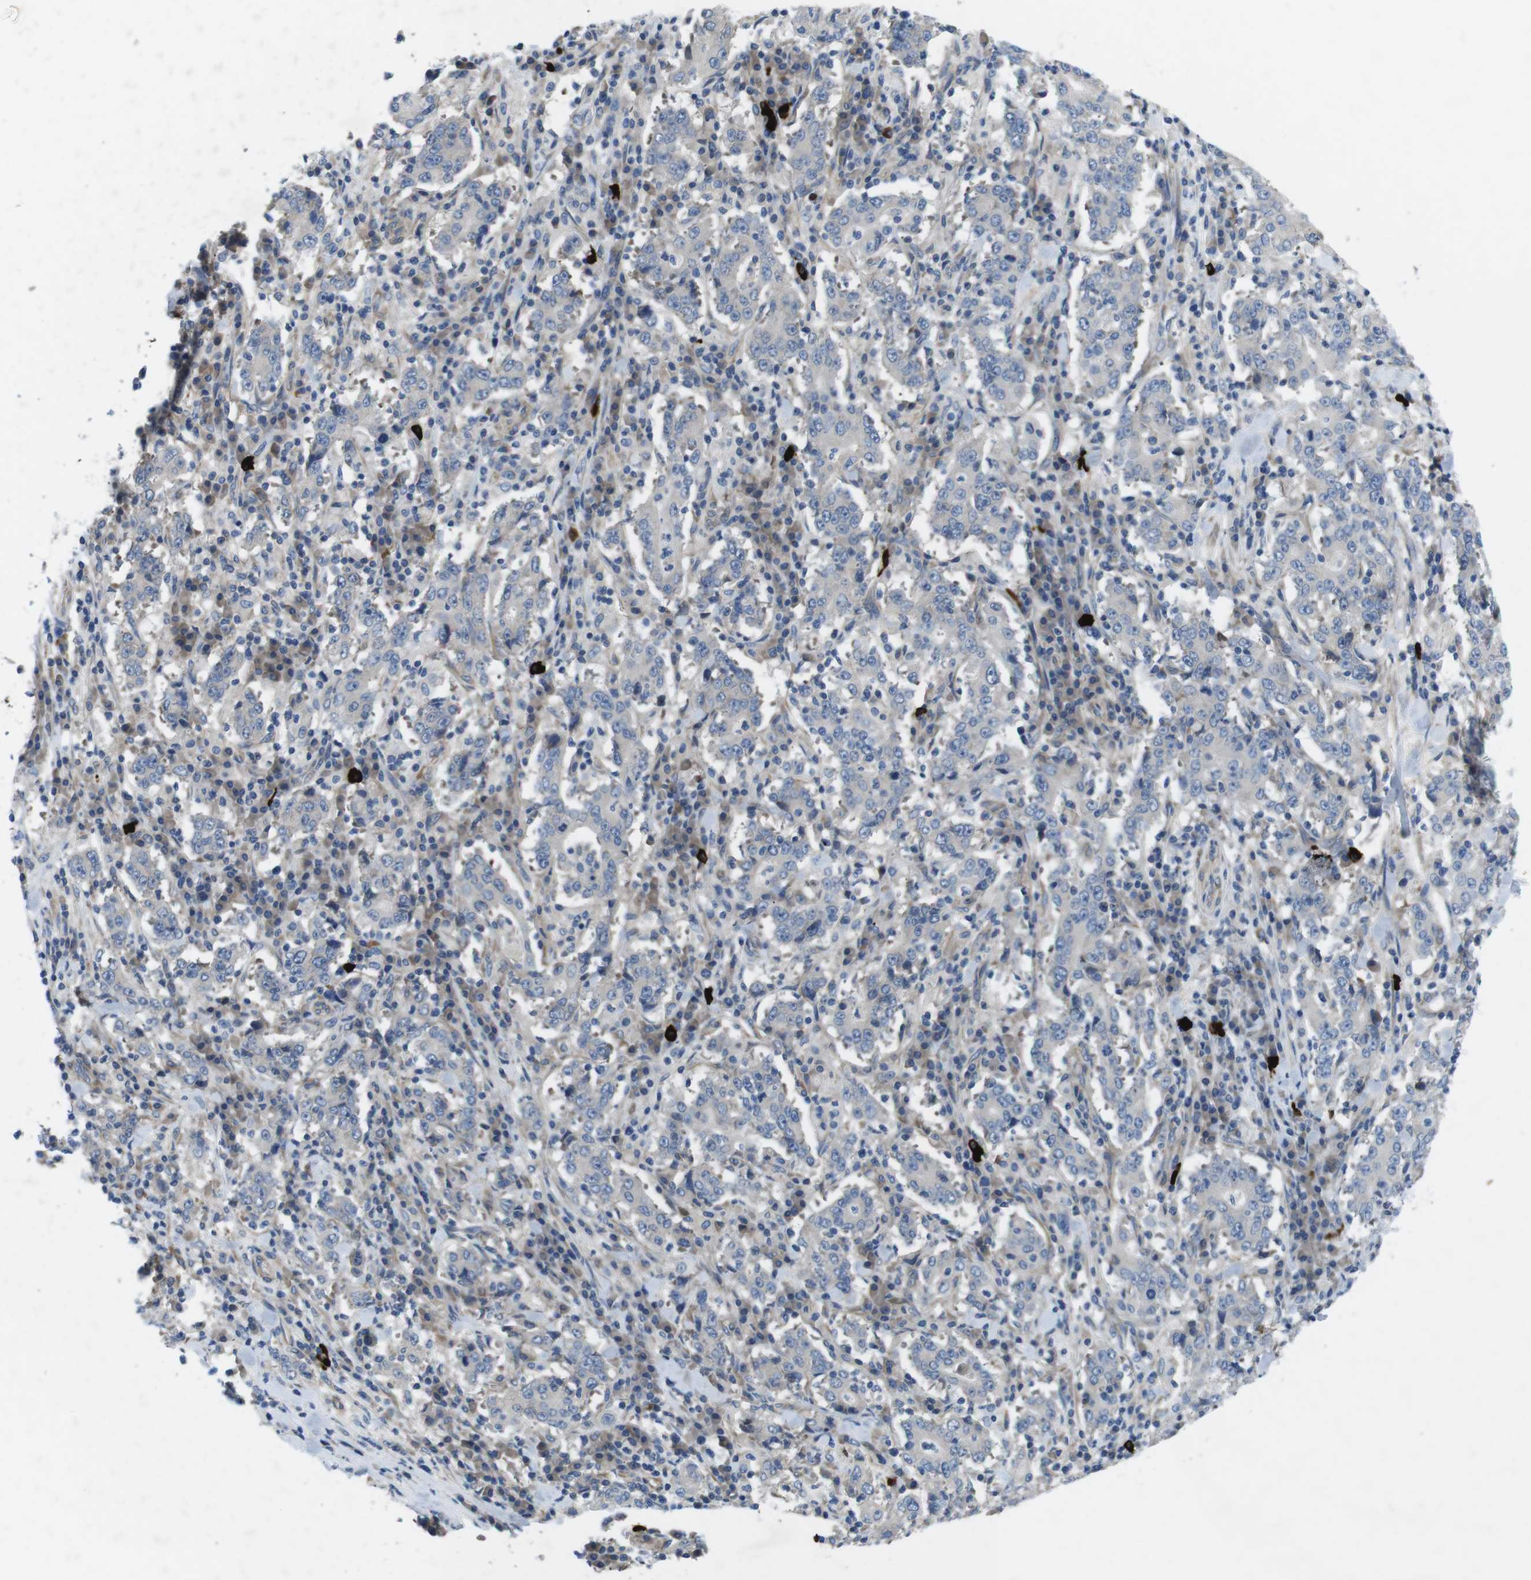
{"staining": {"intensity": "negative", "quantity": "none", "location": "none"}, "tissue": "stomach cancer", "cell_type": "Tumor cells", "image_type": "cancer", "snomed": [{"axis": "morphology", "description": "Normal tissue, NOS"}, {"axis": "morphology", "description": "Adenocarcinoma, NOS"}, {"axis": "topography", "description": "Stomach, upper"}, {"axis": "topography", "description": "Stomach"}], "caption": "Immunohistochemistry (IHC) of adenocarcinoma (stomach) exhibits no staining in tumor cells.", "gene": "DCLK1", "patient": {"sex": "male", "age": 59}}